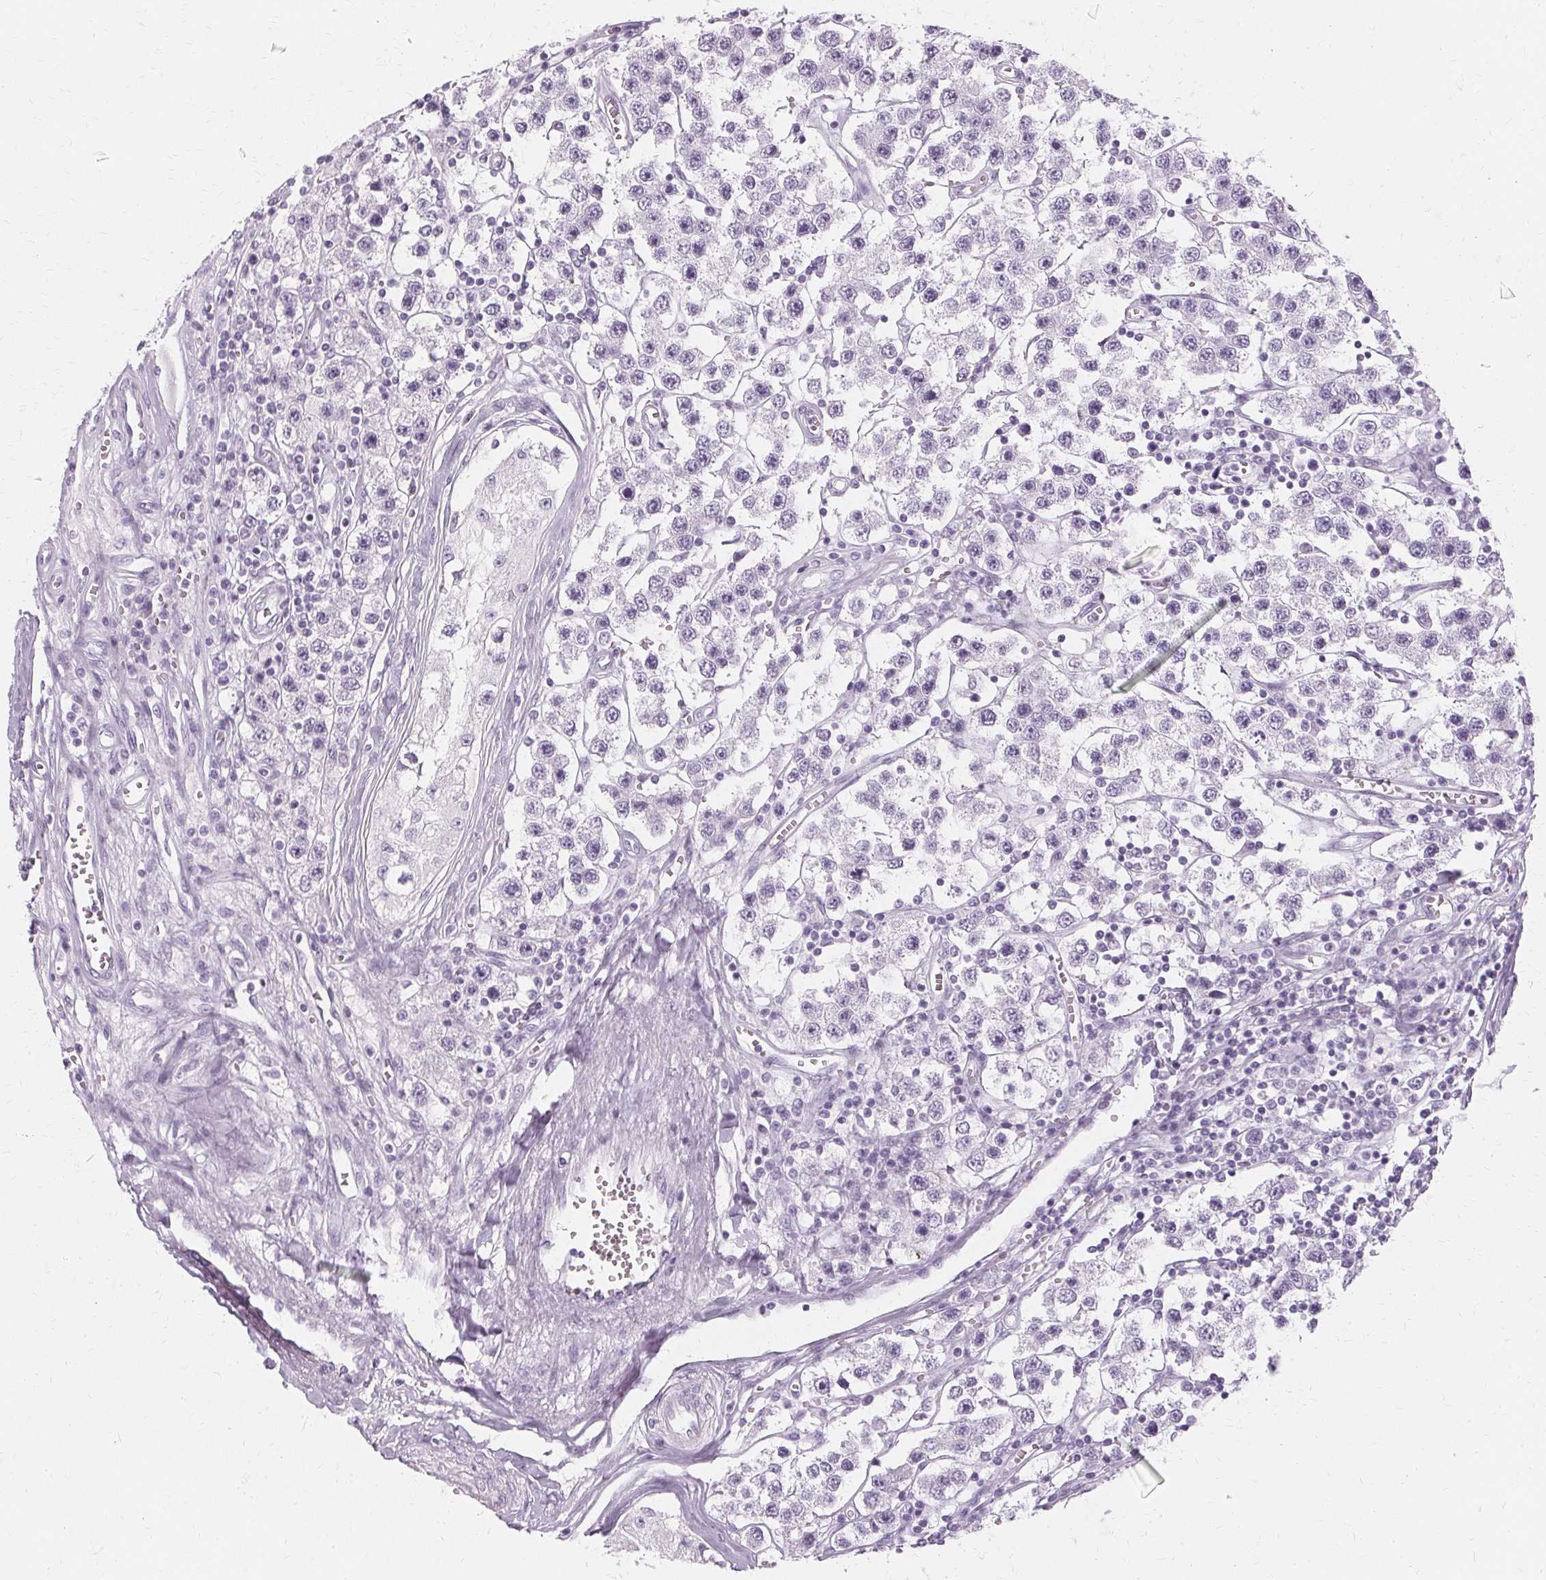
{"staining": {"intensity": "negative", "quantity": "none", "location": "none"}, "tissue": "testis cancer", "cell_type": "Tumor cells", "image_type": "cancer", "snomed": [{"axis": "morphology", "description": "Seminoma, NOS"}, {"axis": "topography", "description": "Testis"}], "caption": "An image of testis cancer (seminoma) stained for a protein shows no brown staining in tumor cells.", "gene": "KRT6C", "patient": {"sex": "male", "age": 34}}